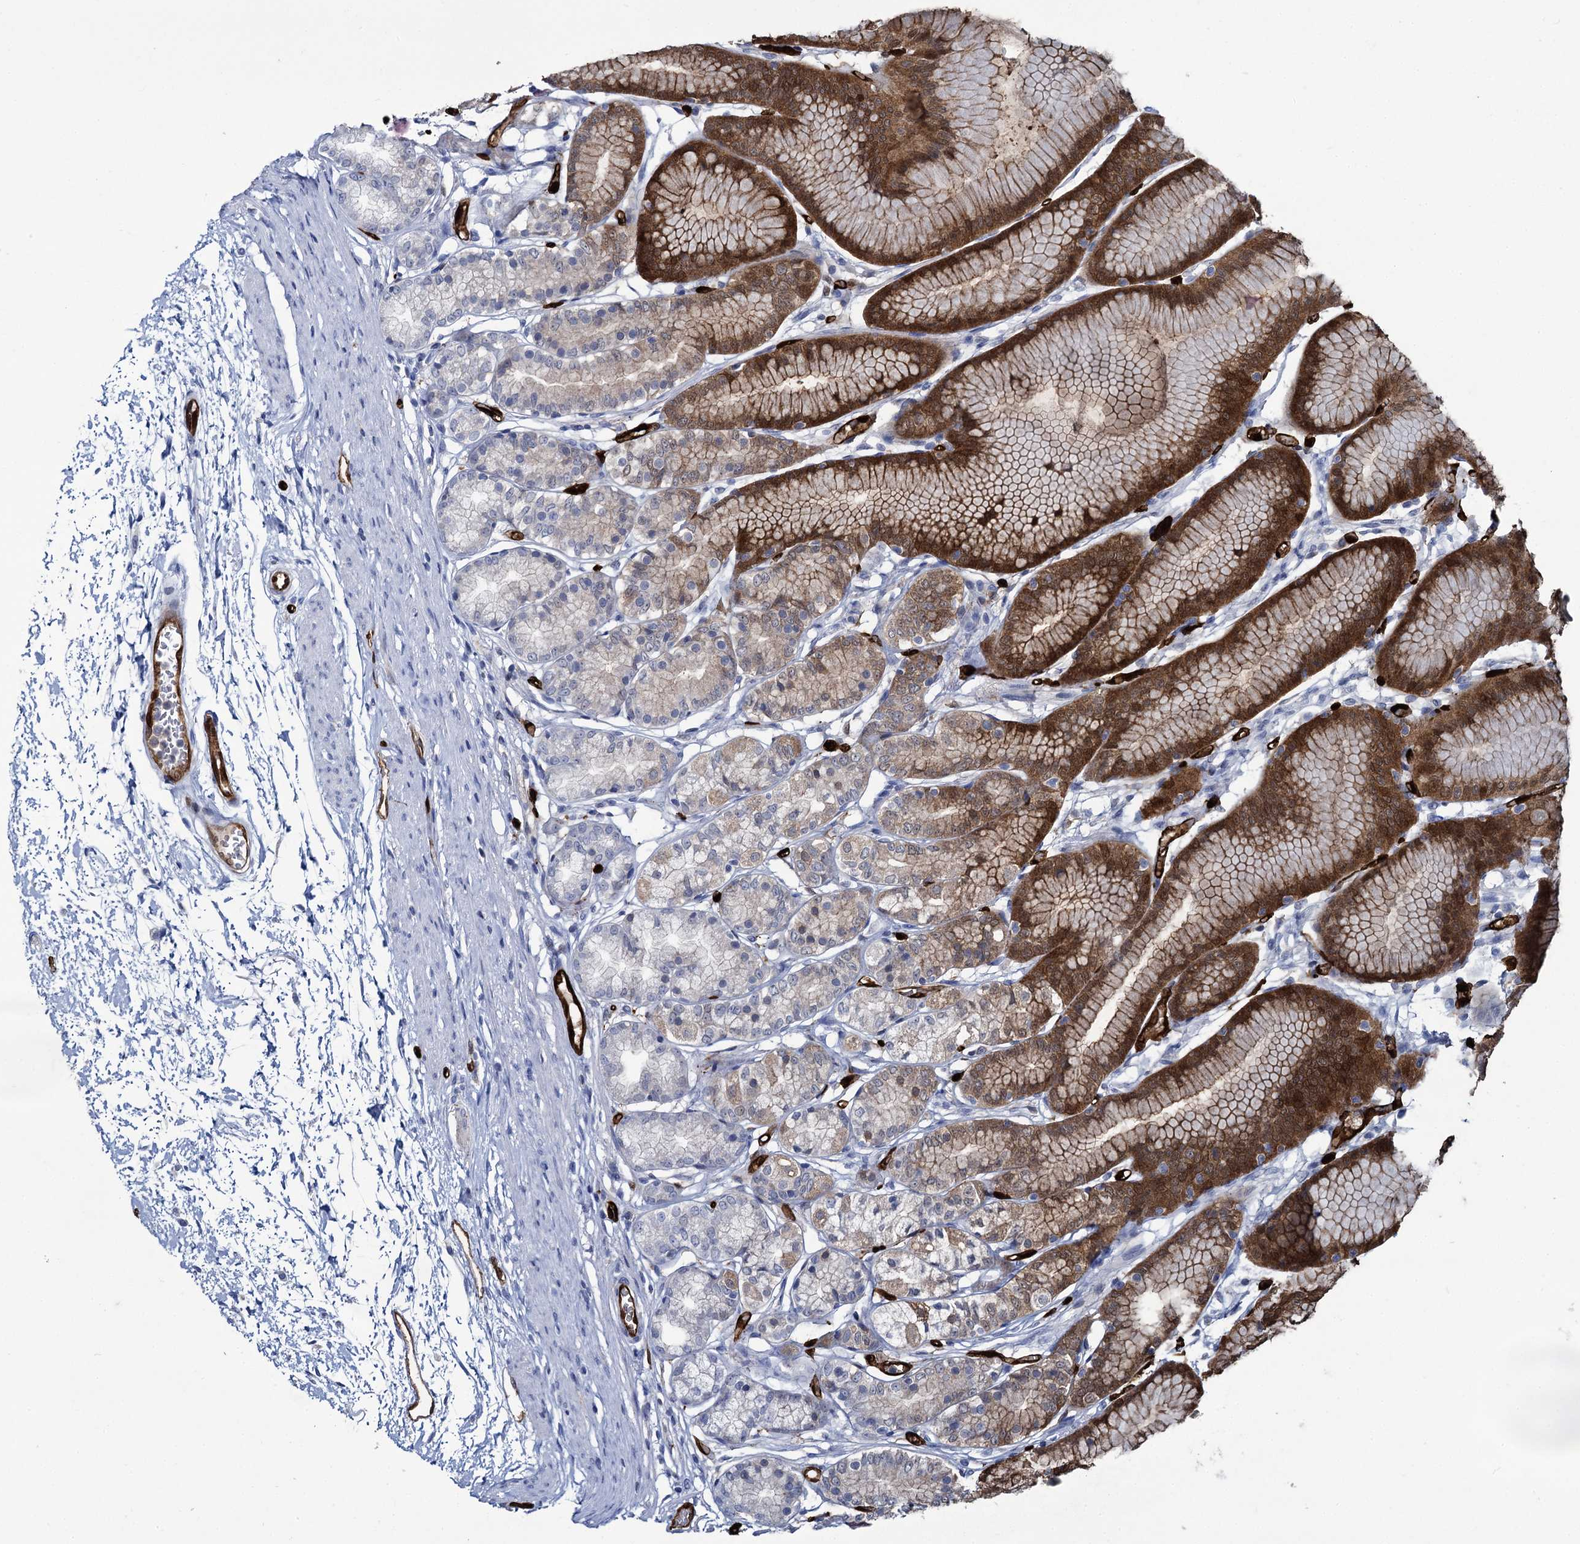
{"staining": {"intensity": "strong", "quantity": "25%-75%", "location": "cytoplasmic/membranous,nuclear"}, "tissue": "stomach", "cell_type": "Glandular cells", "image_type": "normal", "snomed": [{"axis": "morphology", "description": "Normal tissue, NOS"}, {"axis": "morphology", "description": "Adenocarcinoma, NOS"}, {"axis": "morphology", "description": "Adenocarcinoma, High grade"}, {"axis": "topography", "description": "Stomach, upper"}, {"axis": "topography", "description": "Stomach"}], "caption": "Stomach stained with immunohistochemistry reveals strong cytoplasmic/membranous,nuclear expression in approximately 25%-75% of glandular cells.", "gene": "FABP5", "patient": {"sex": "female", "age": 65}}